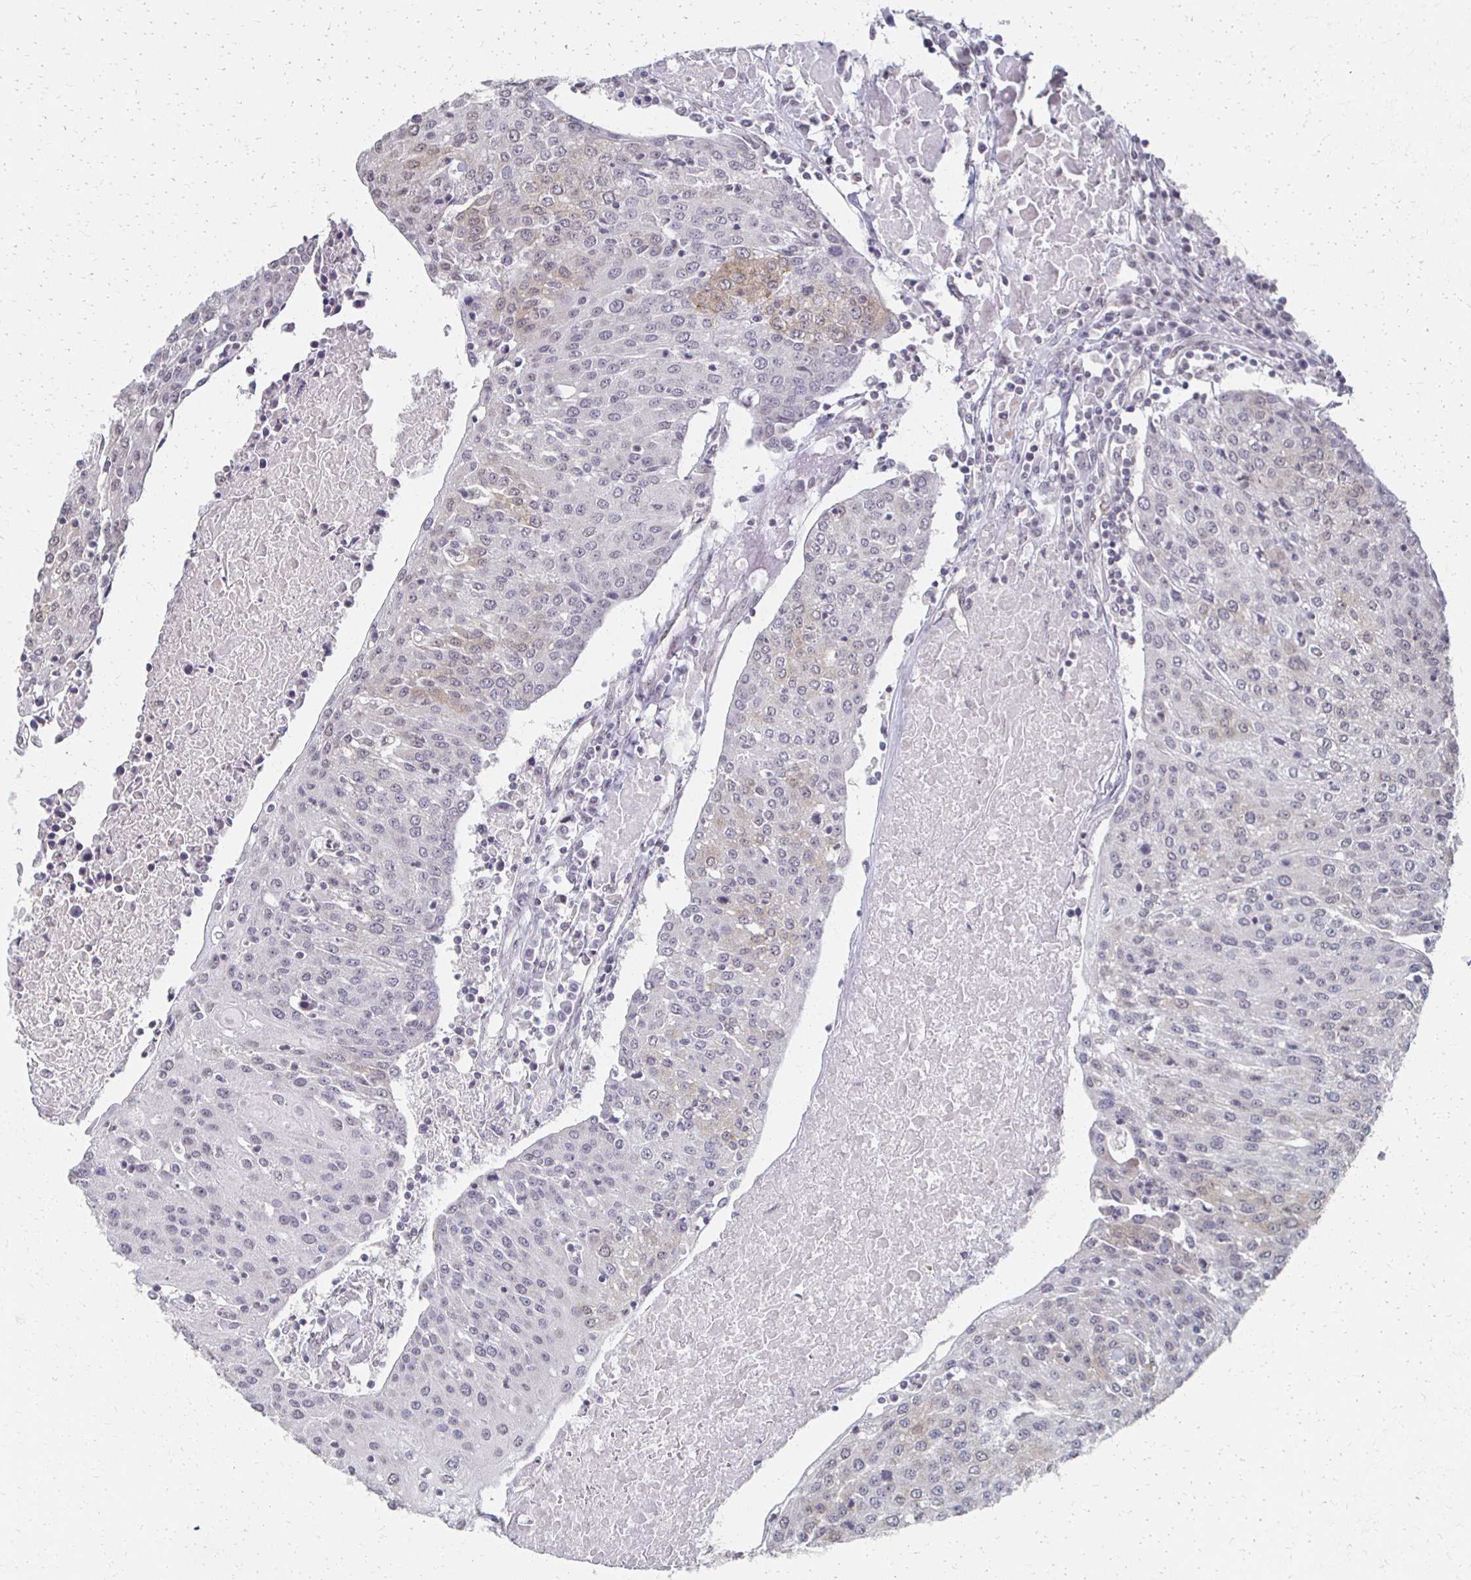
{"staining": {"intensity": "negative", "quantity": "none", "location": "none"}, "tissue": "urothelial cancer", "cell_type": "Tumor cells", "image_type": "cancer", "snomed": [{"axis": "morphology", "description": "Urothelial carcinoma, High grade"}, {"axis": "topography", "description": "Urinary bladder"}], "caption": "This is a histopathology image of IHC staining of urothelial cancer, which shows no staining in tumor cells.", "gene": "DAB1", "patient": {"sex": "female", "age": 85}}